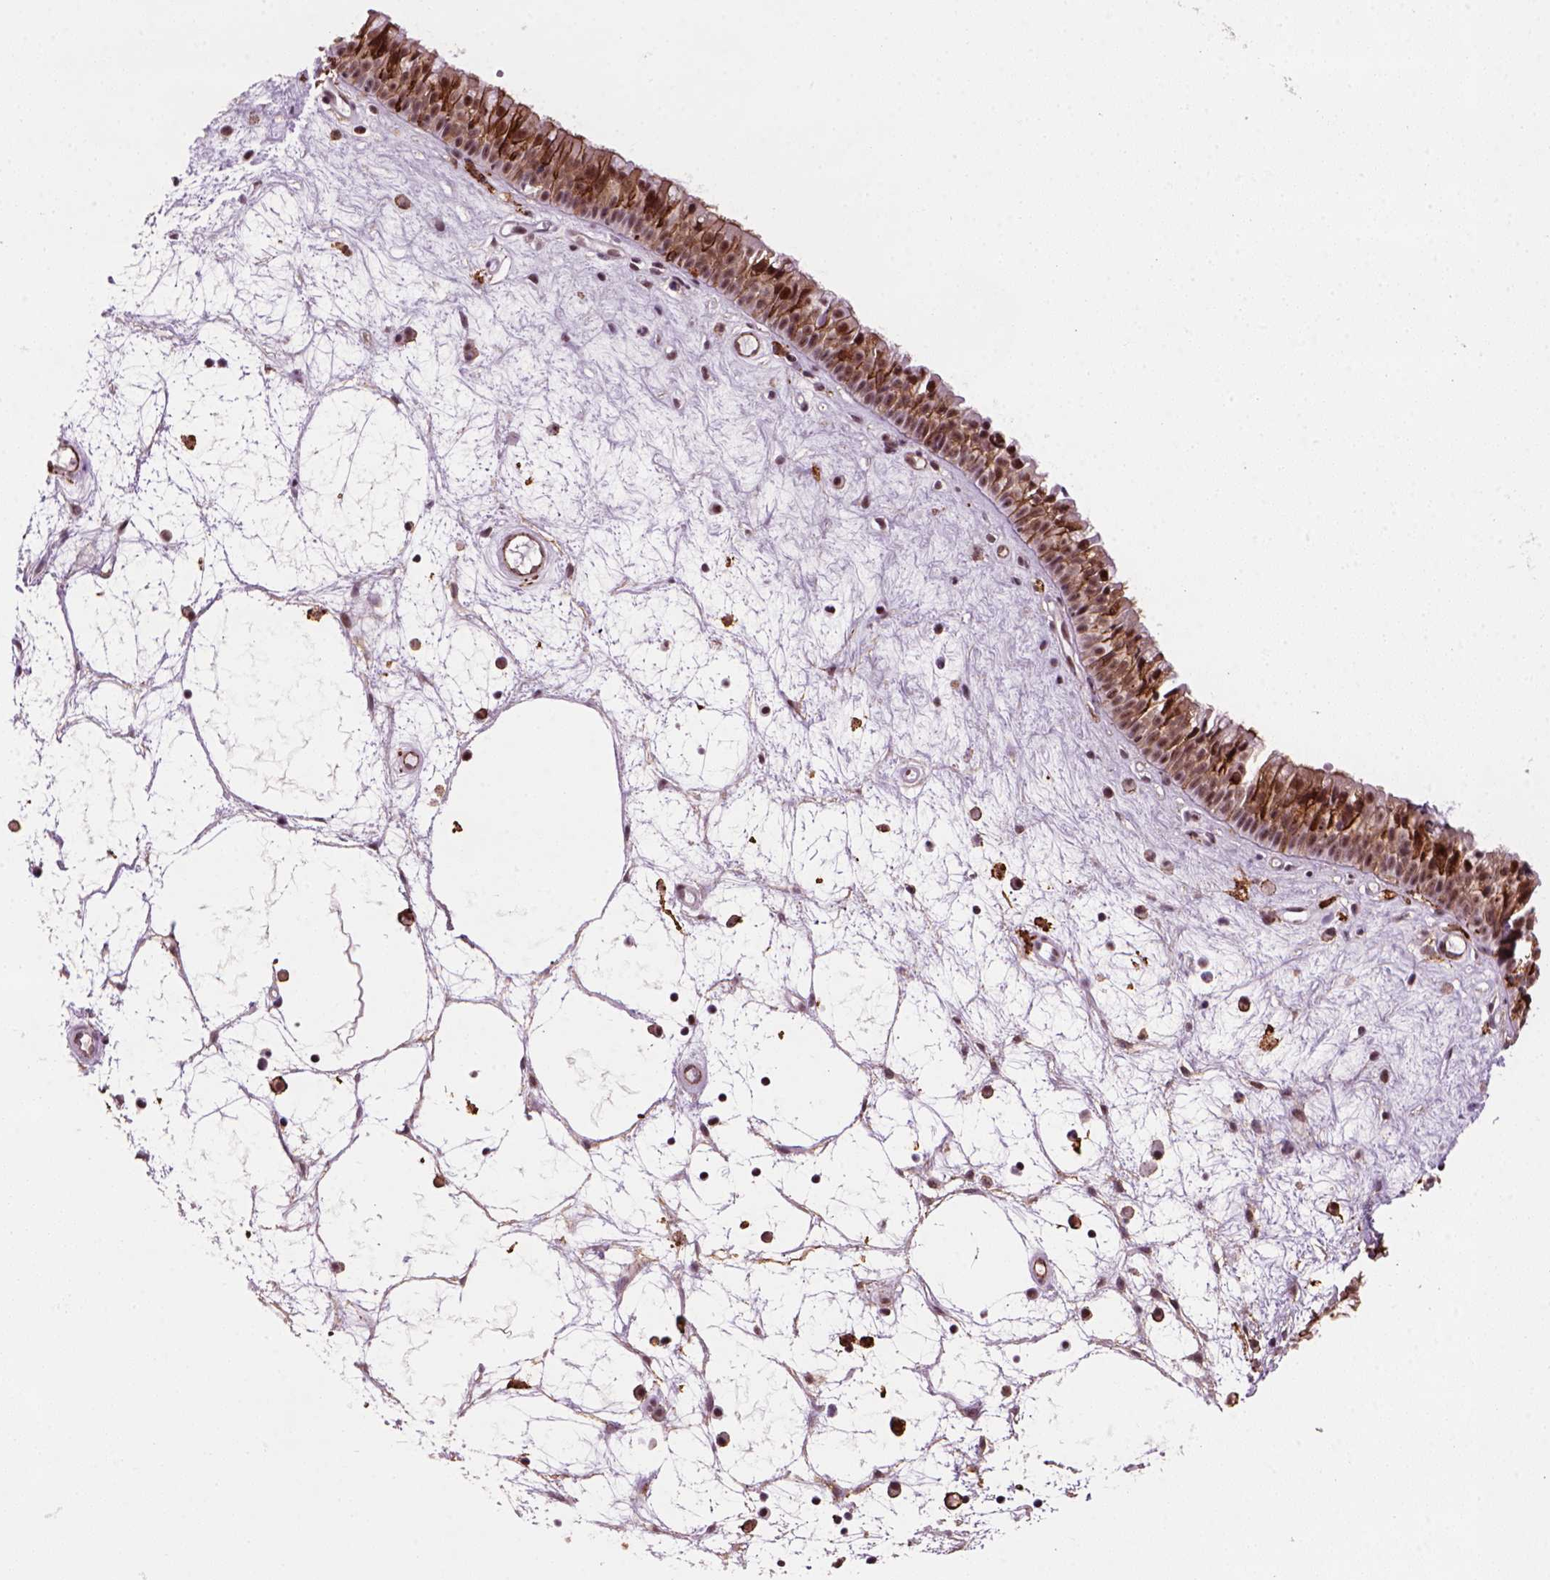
{"staining": {"intensity": "strong", "quantity": "25%-75%", "location": "cytoplasmic/membranous,nuclear"}, "tissue": "nasopharynx", "cell_type": "Respiratory epithelial cells", "image_type": "normal", "snomed": [{"axis": "morphology", "description": "Normal tissue, NOS"}, {"axis": "topography", "description": "Nasopharynx"}], "caption": "Respiratory epithelial cells demonstrate high levels of strong cytoplasmic/membranous,nuclear expression in about 25%-75% of cells in benign human nasopharynx. (Brightfield microscopy of DAB IHC at high magnification).", "gene": "MARCKS", "patient": {"sex": "male", "age": 69}}